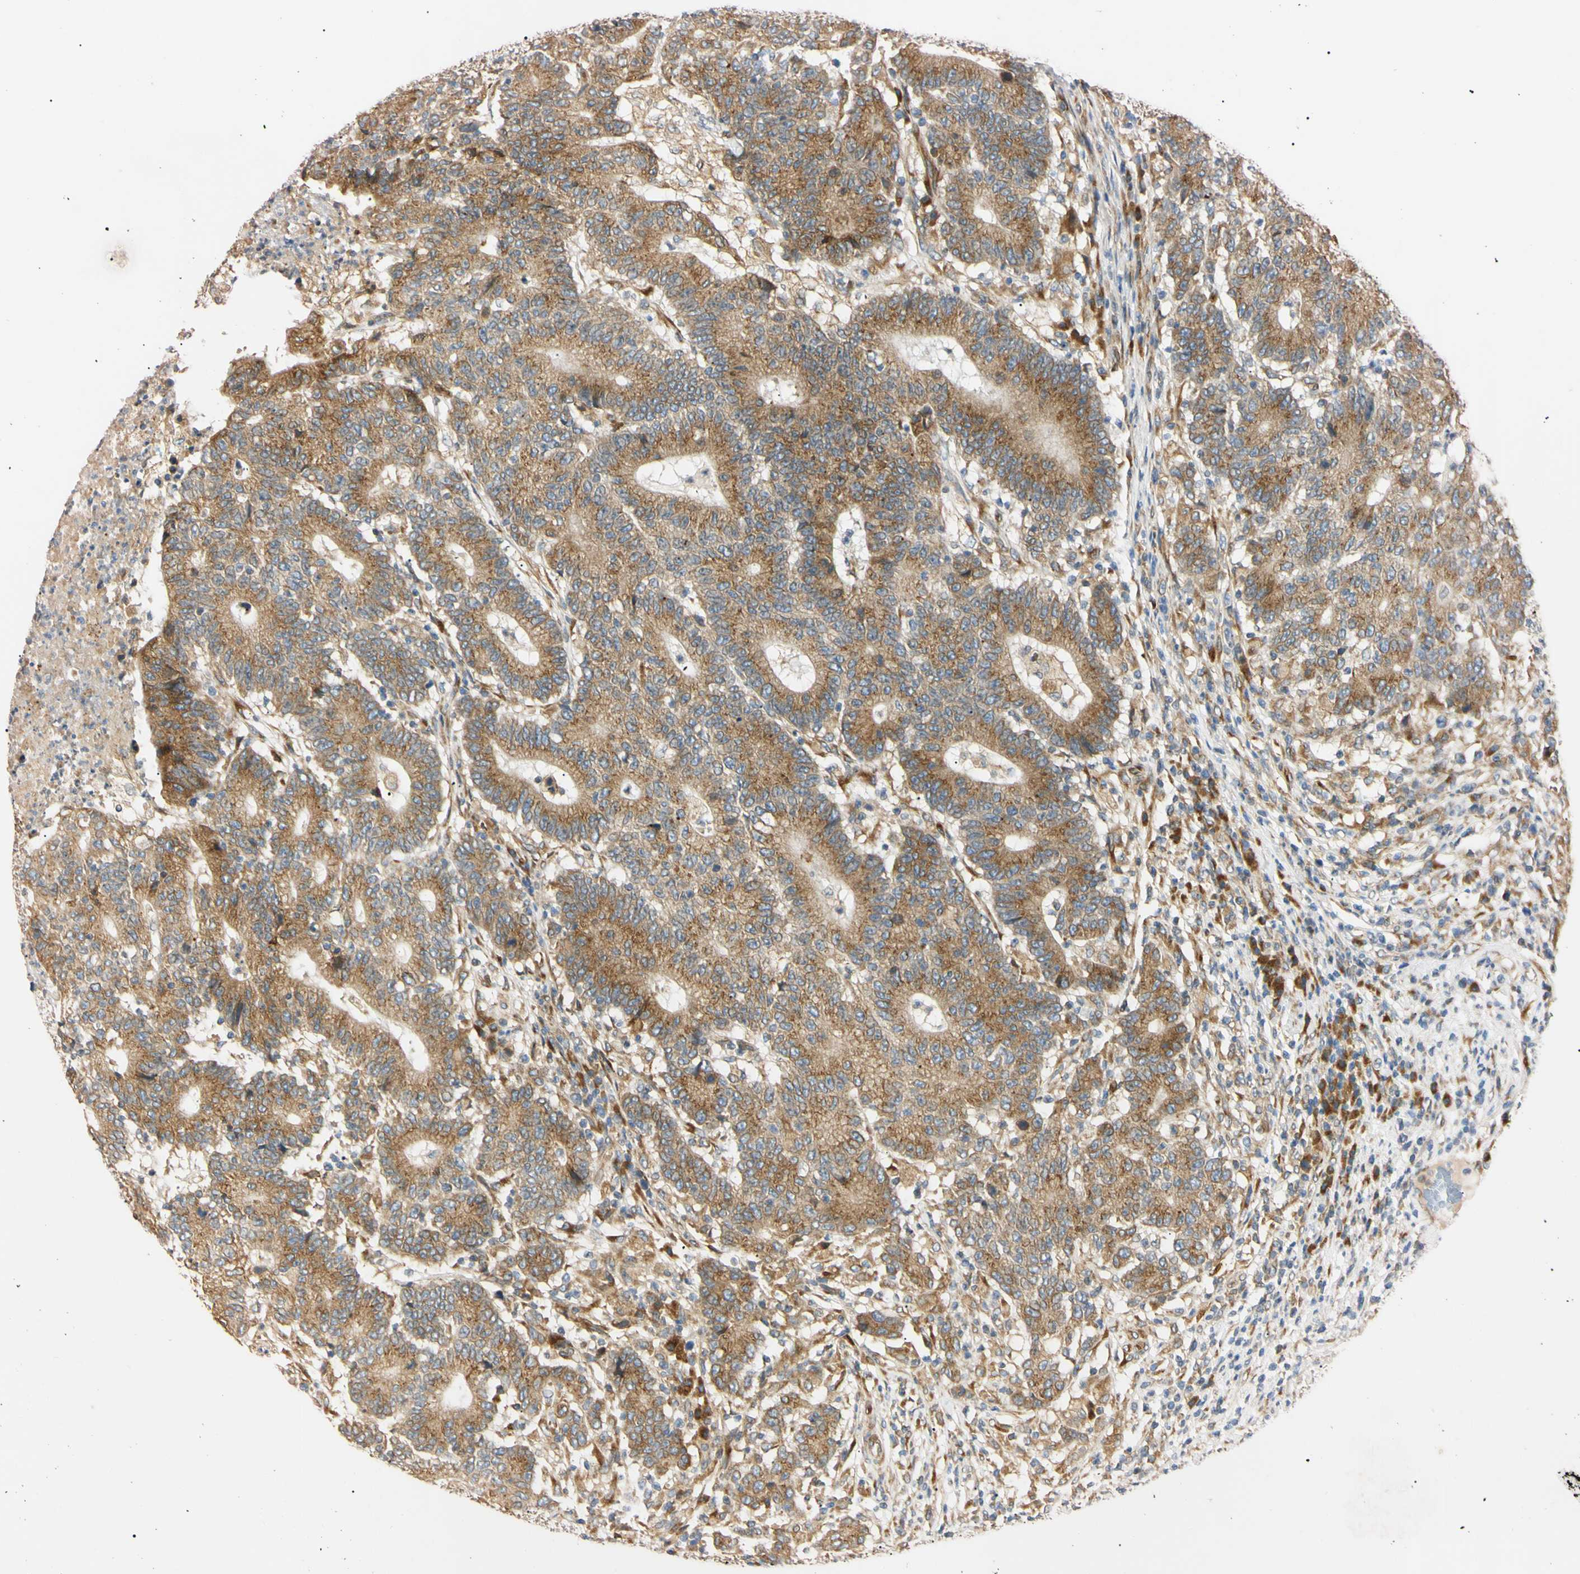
{"staining": {"intensity": "moderate", "quantity": ">75%", "location": "cytoplasmic/membranous"}, "tissue": "colorectal cancer", "cell_type": "Tumor cells", "image_type": "cancer", "snomed": [{"axis": "morphology", "description": "Normal tissue, NOS"}, {"axis": "morphology", "description": "Adenocarcinoma, NOS"}, {"axis": "topography", "description": "Colon"}], "caption": "Human colorectal cancer stained with a protein marker displays moderate staining in tumor cells.", "gene": "IER3IP1", "patient": {"sex": "female", "age": 75}}